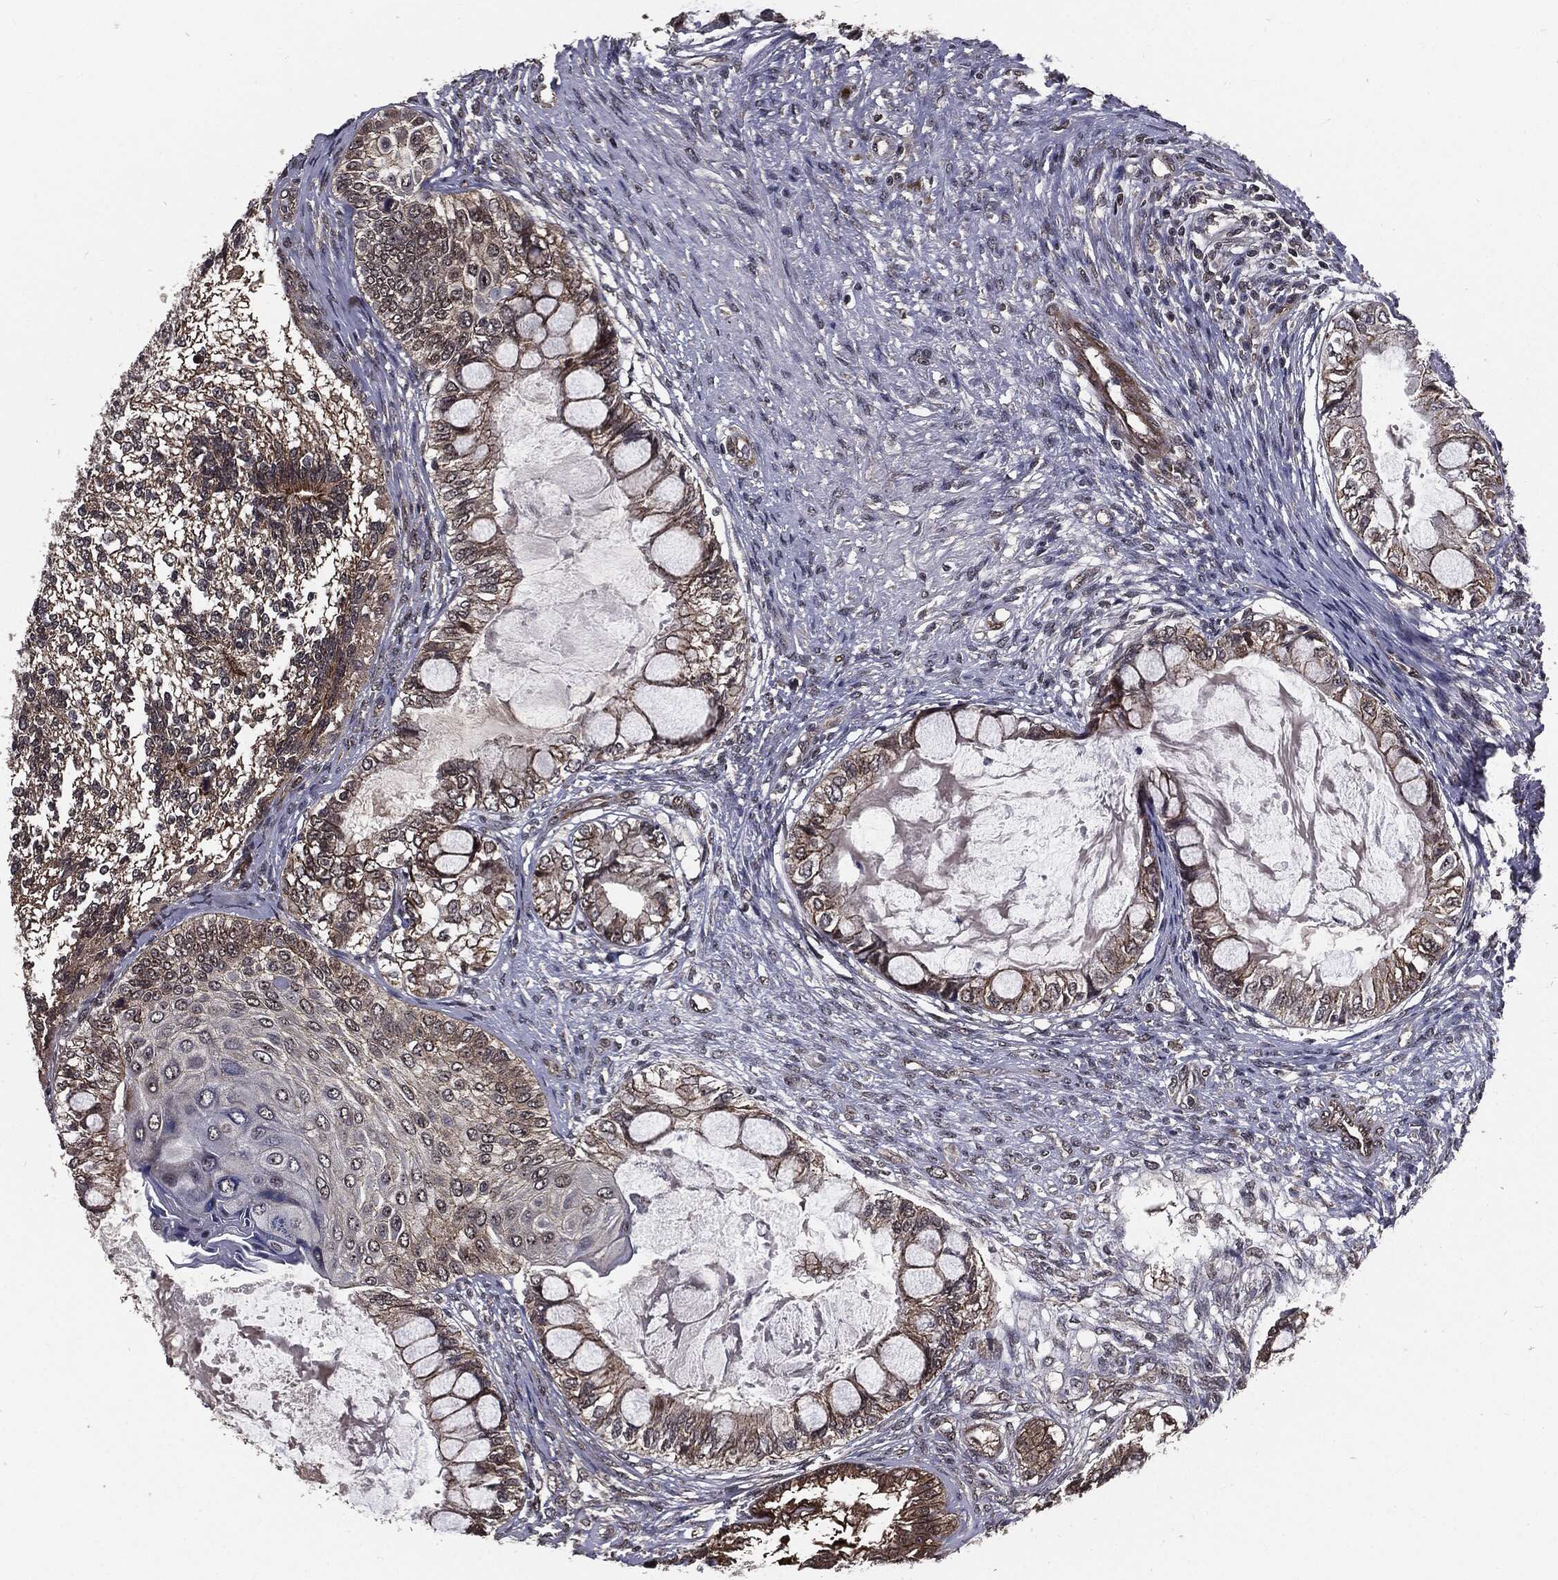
{"staining": {"intensity": "strong", "quantity": "<25%", "location": "cytoplasmic/membranous"}, "tissue": "testis cancer", "cell_type": "Tumor cells", "image_type": "cancer", "snomed": [{"axis": "morphology", "description": "Seminoma, NOS"}, {"axis": "morphology", "description": "Carcinoma, Embryonal, NOS"}, {"axis": "topography", "description": "Testis"}], "caption": "Immunohistochemical staining of testis cancer (seminoma) displays medium levels of strong cytoplasmic/membranous positivity in about <25% of tumor cells. Nuclei are stained in blue.", "gene": "PTPA", "patient": {"sex": "male", "age": 41}}